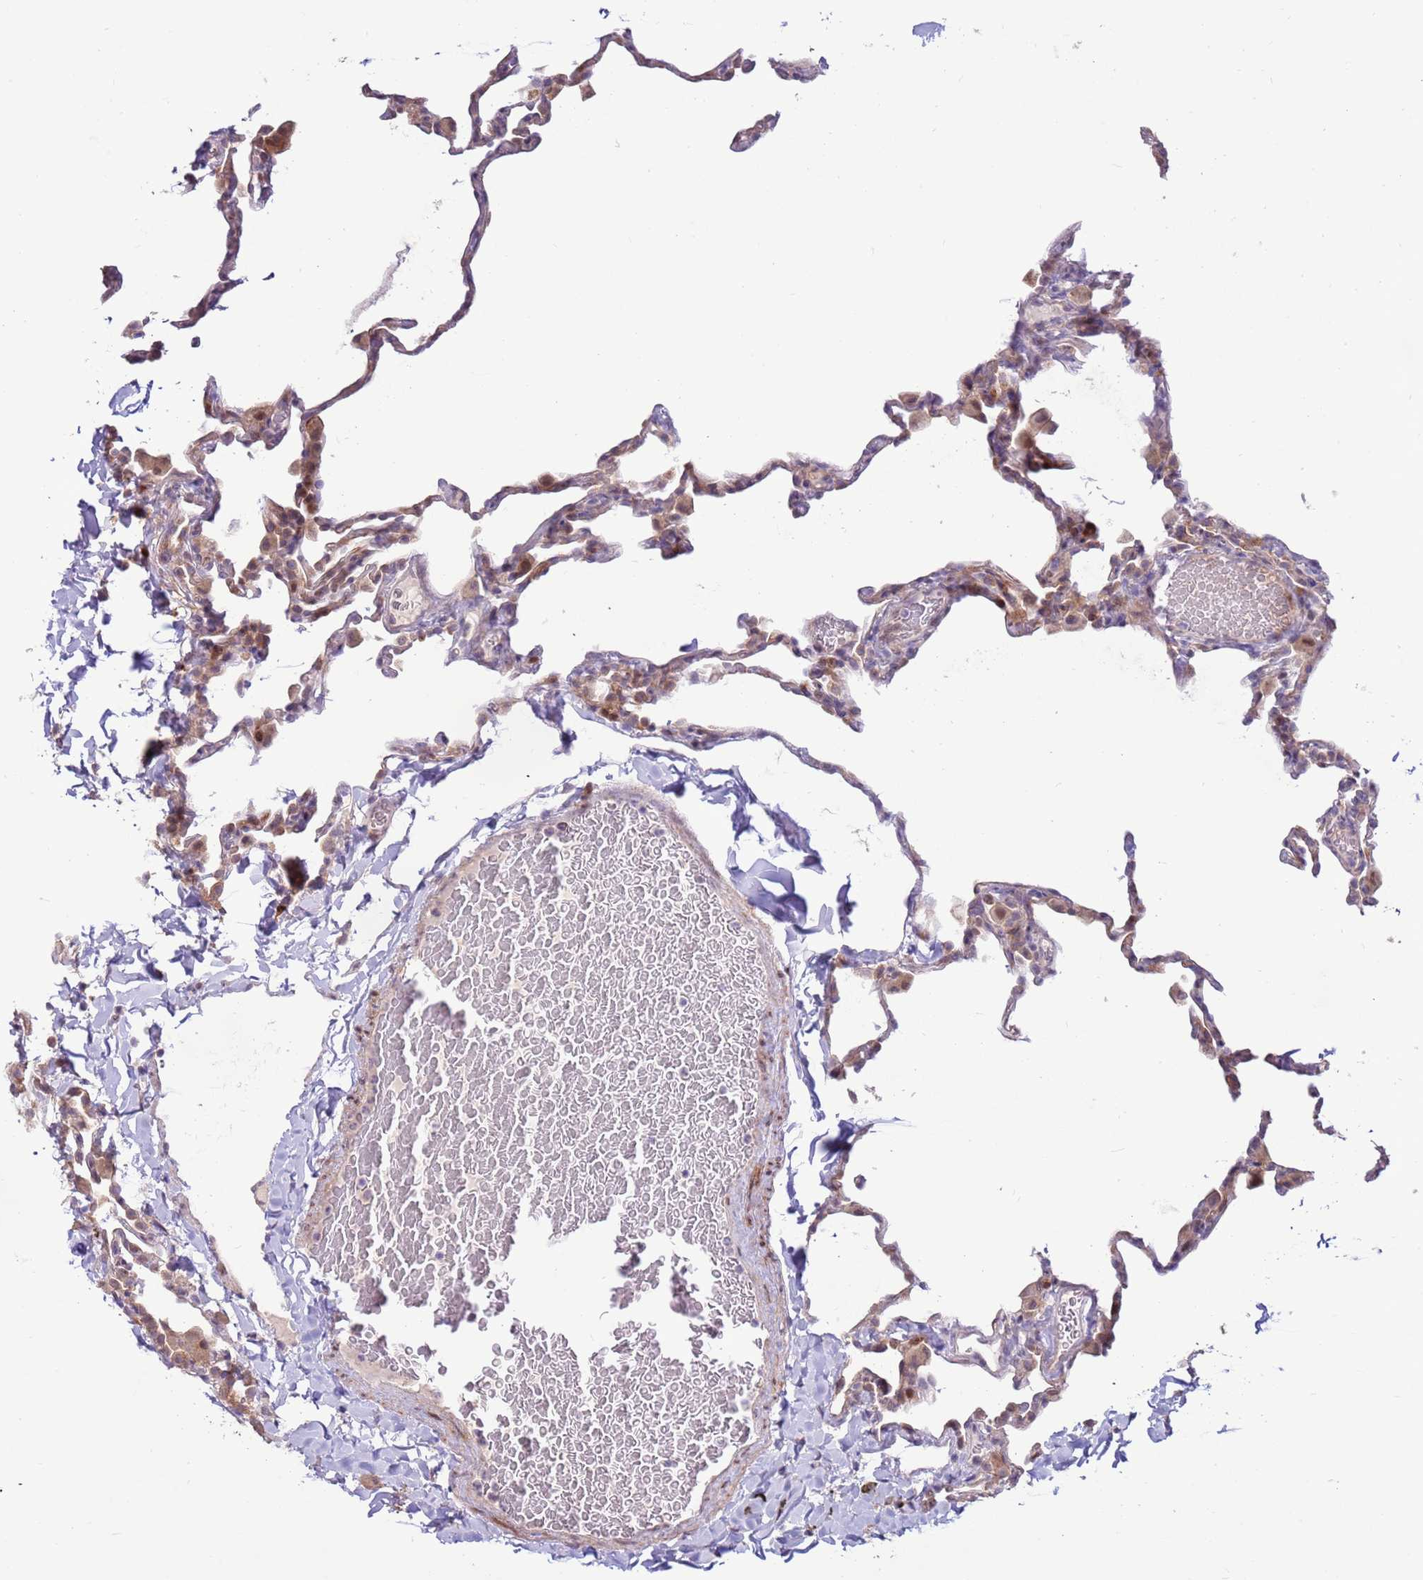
{"staining": {"intensity": "weak", "quantity": "25%-75%", "location": "cytoplasmic/membranous"}, "tissue": "lung", "cell_type": "Alveolar cells", "image_type": "normal", "snomed": [{"axis": "morphology", "description": "Normal tissue, NOS"}, {"axis": "topography", "description": "Lung"}], "caption": "The histopathology image displays staining of benign lung, revealing weak cytoplasmic/membranous protein staining (brown color) within alveolar cells.", "gene": "LGI4", "patient": {"sex": "male", "age": 20}}